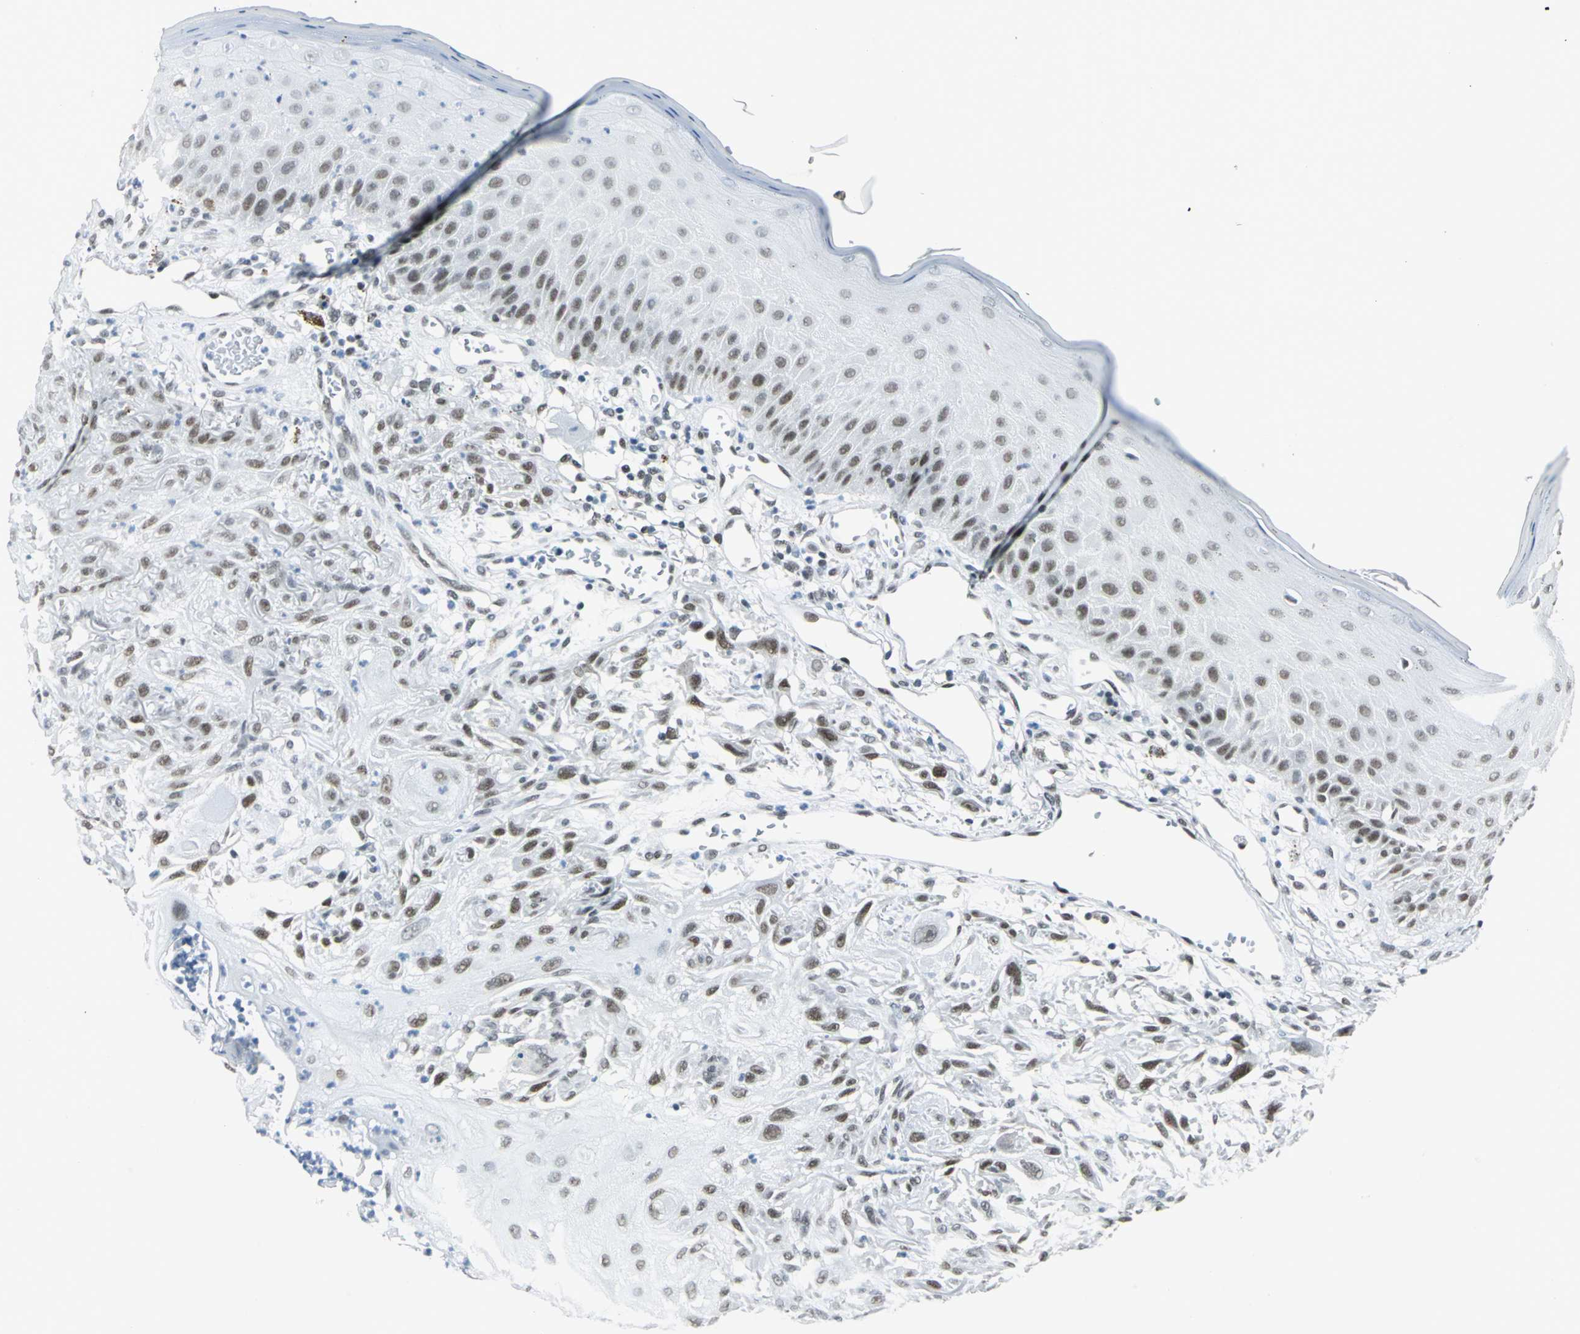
{"staining": {"intensity": "moderate", "quantity": ">75%", "location": "nuclear"}, "tissue": "skin cancer", "cell_type": "Tumor cells", "image_type": "cancer", "snomed": [{"axis": "morphology", "description": "Squamous cell carcinoma, NOS"}, {"axis": "topography", "description": "Skin"}], "caption": "Skin cancer was stained to show a protein in brown. There is medium levels of moderate nuclear positivity in approximately >75% of tumor cells. The staining was performed using DAB, with brown indicating positive protein expression. Nuclei are stained blue with hematoxylin.", "gene": "ADNP", "patient": {"sex": "female", "age": 59}}